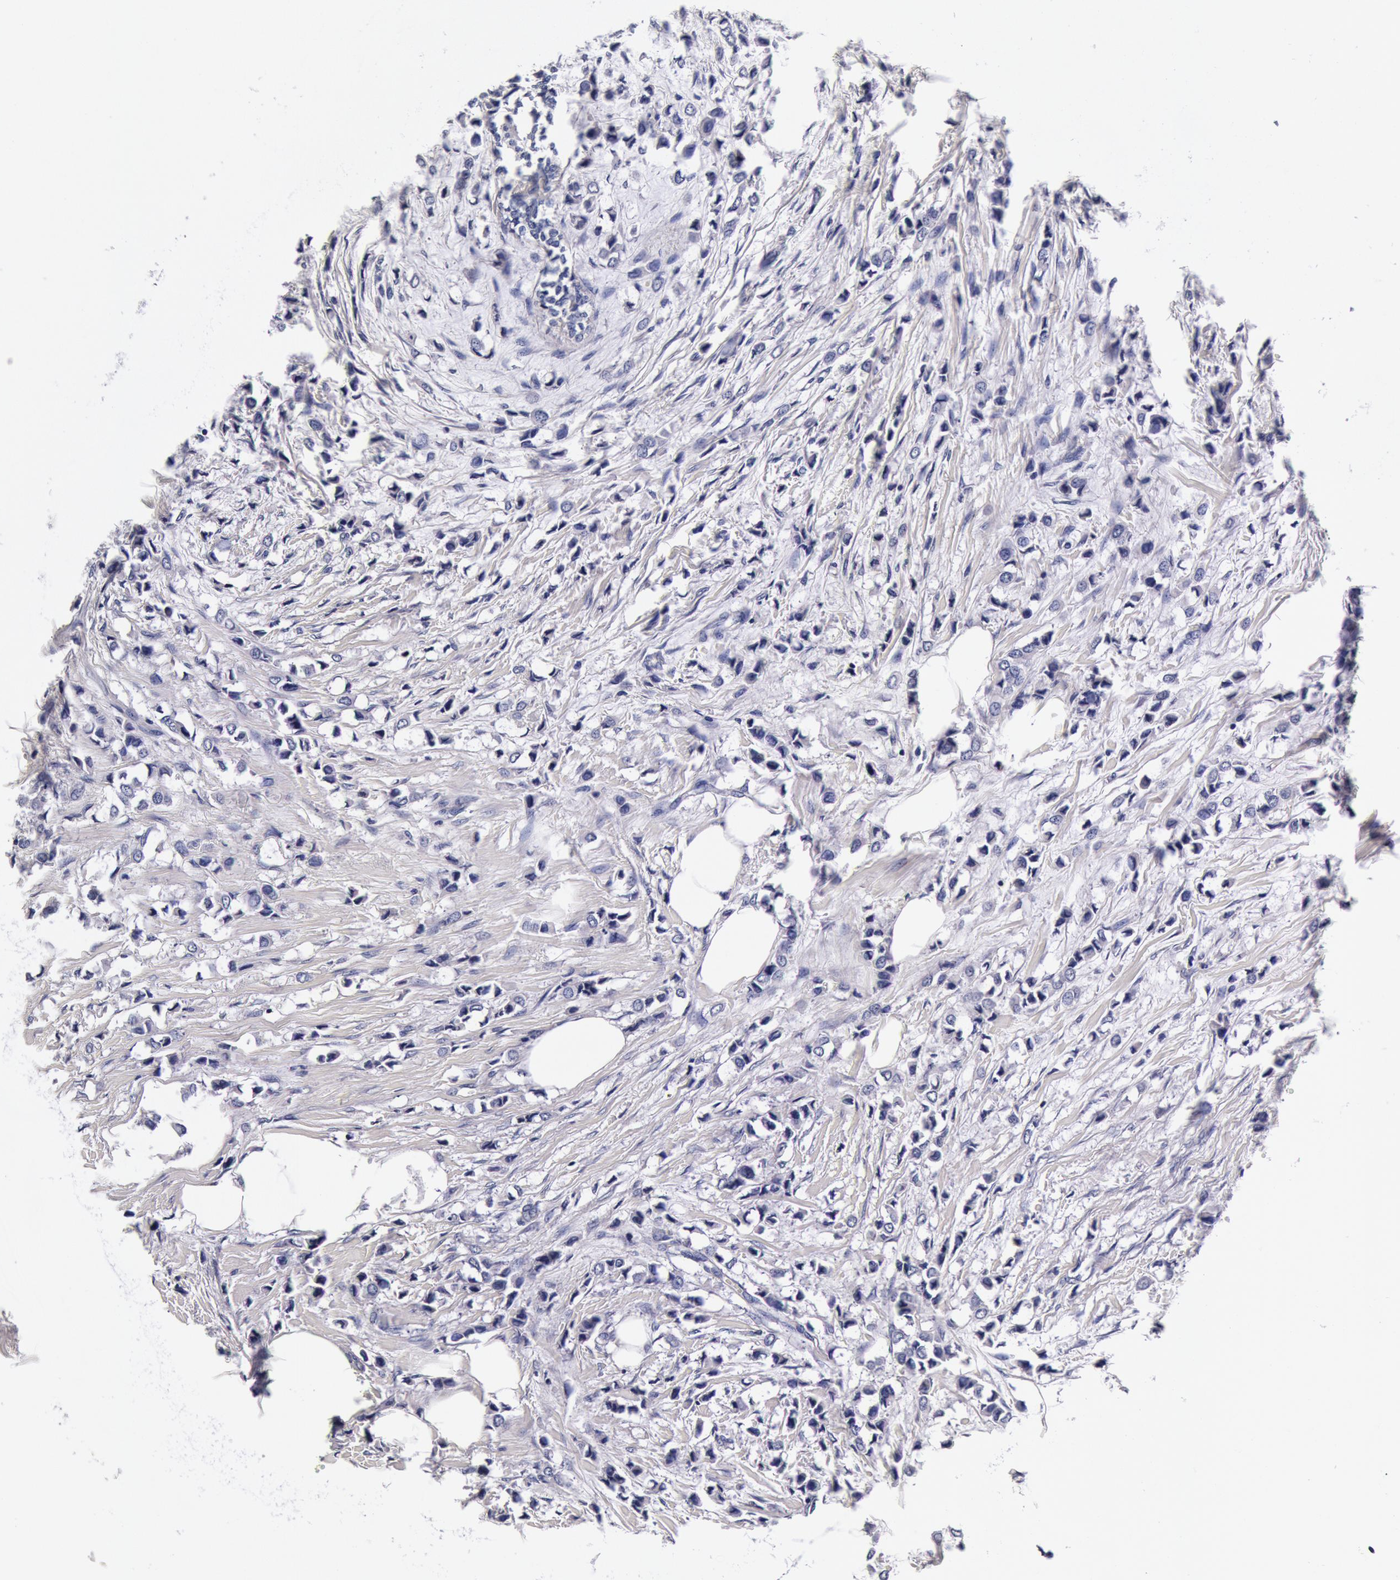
{"staining": {"intensity": "negative", "quantity": "none", "location": "none"}, "tissue": "breast cancer", "cell_type": "Tumor cells", "image_type": "cancer", "snomed": [{"axis": "morphology", "description": "Lobular carcinoma"}, {"axis": "topography", "description": "Breast"}], "caption": "A photomicrograph of human breast cancer (lobular carcinoma) is negative for staining in tumor cells.", "gene": "CCDC22", "patient": {"sex": "female", "age": 51}}